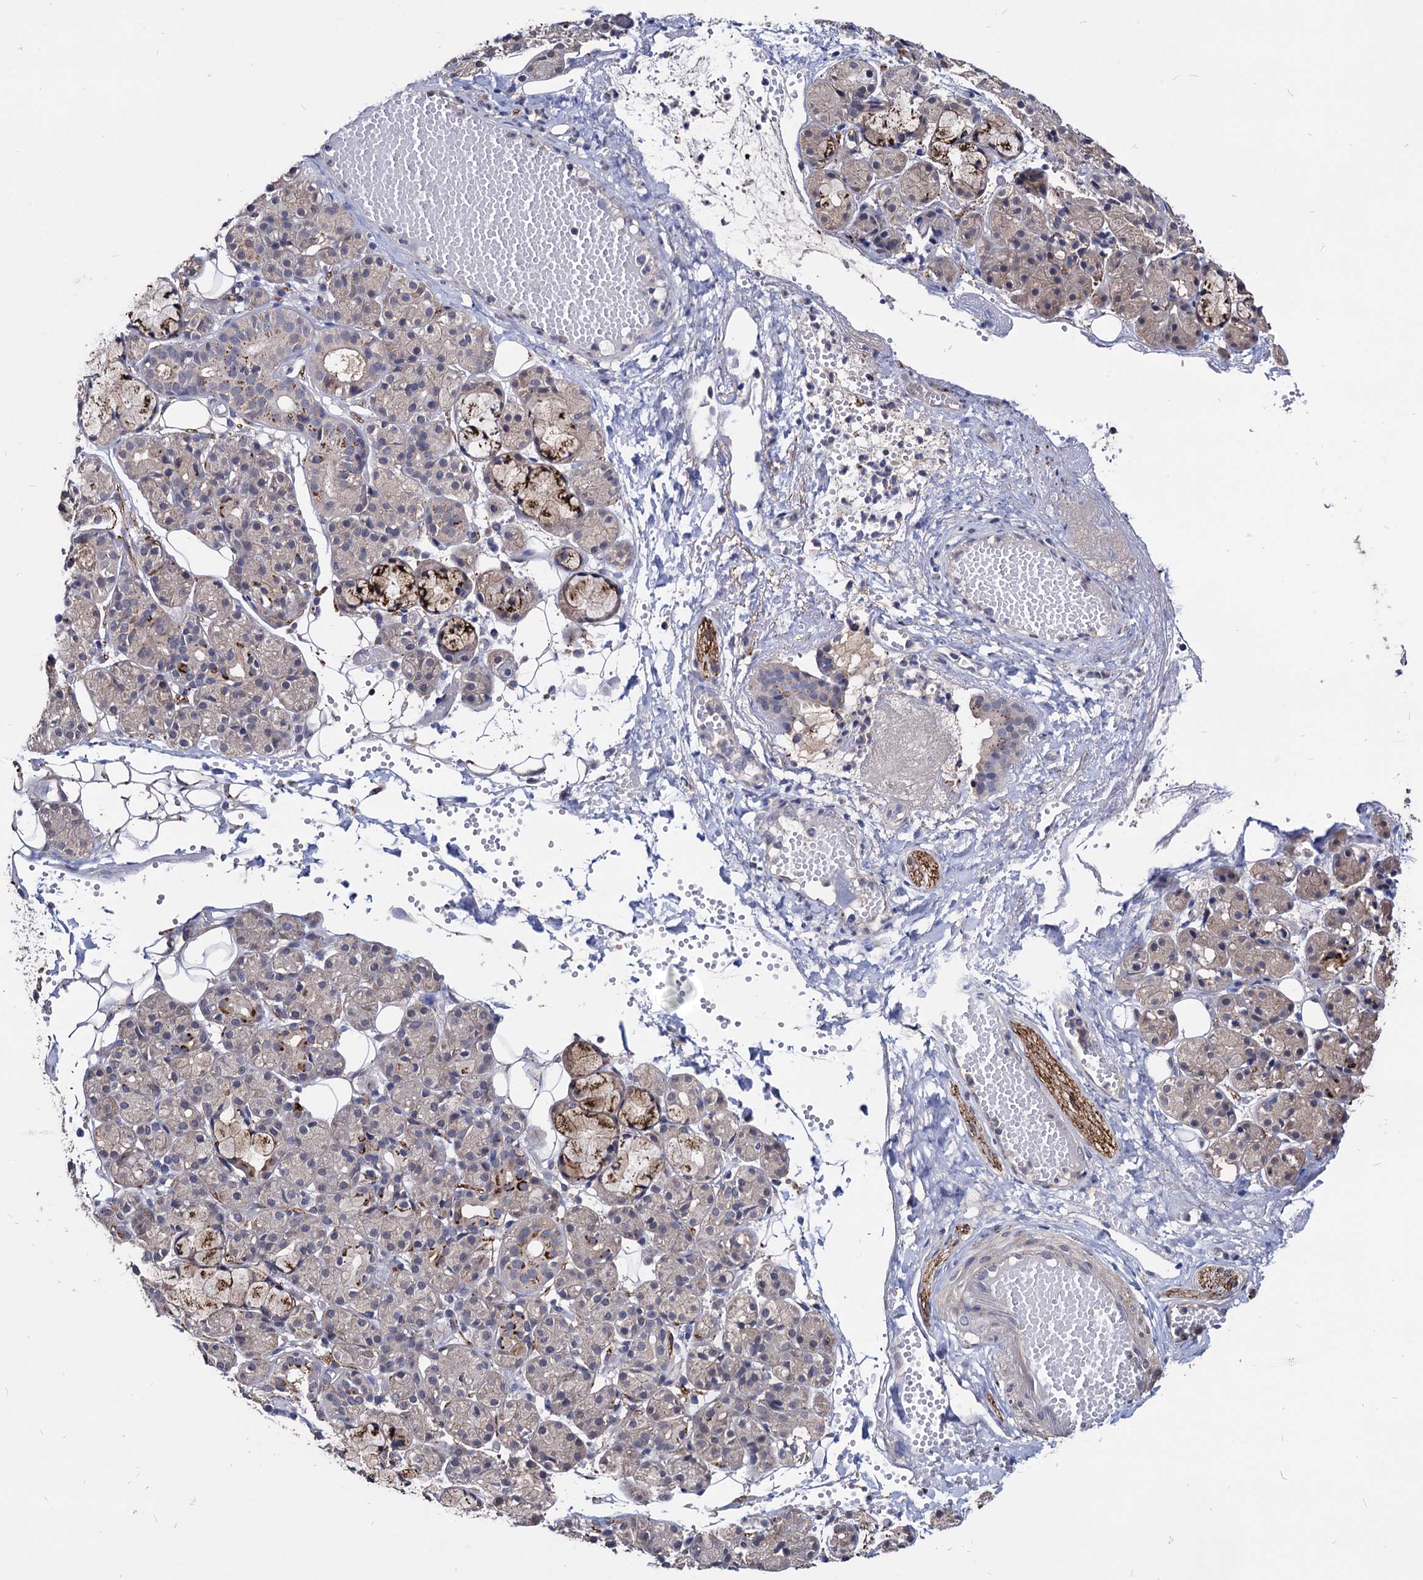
{"staining": {"intensity": "strong", "quantity": "<25%", "location": "cytoplasmic/membranous"}, "tissue": "salivary gland", "cell_type": "Glandular cells", "image_type": "normal", "snomed": [{"axis": "morphology", "description": "Normal tissue, NOS"}, {"axis": "topography", "description": "Salivary gland"}], "caption": "An image of salivary gland stained for a protein exhibits strong cytoplasmic/membranous brown staining in glandular cells. The staining was performed using DAB to visualize the protein expression in brown, while the nuclei were stained in blue with hematoxylin (Magnification: 20x).", "gene": "ESD", "patient": {"sex": "male", "age": 63}}